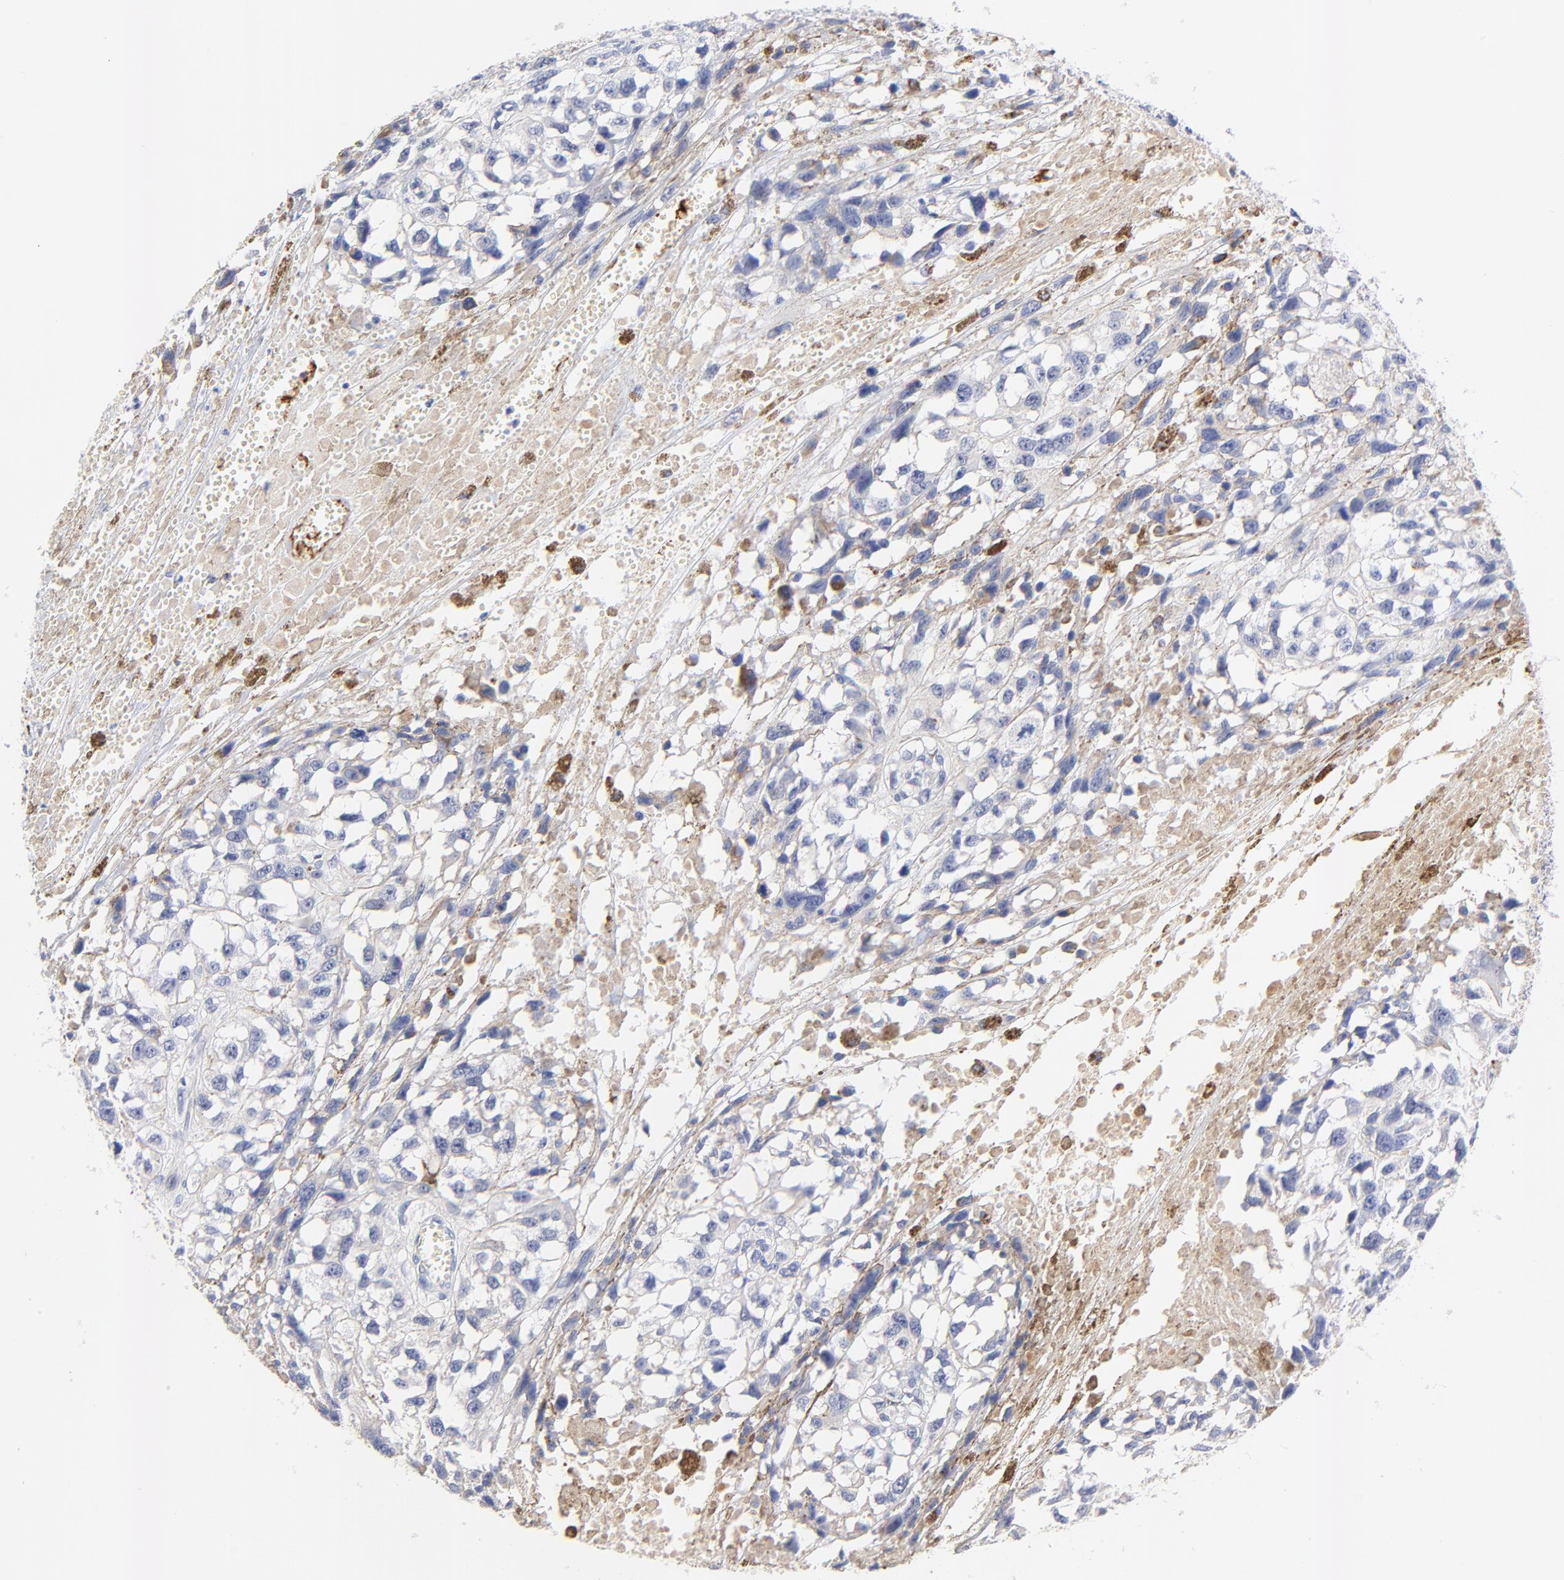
{"staining": {"intensity": "negative", "quantity": "none", "location": "none"}, "tissue": "melanoma", "cell_type": "Tumor cells", "image_type": "cancer", "snomed": [{"axis": "morphology", "description": "Malignant melanoma, Metastatic site"}, {"axis": "topography", "description": "Lymph node"}], "caption": "An immunohistochemistry (IHC) image of malignant melanoma (metastatic site) is shown. There is no staining in tumor cells of malignant melanoma (metastatic site).", "gene": "FAM117B", "patient": {"sex": "male", "age": 59}}